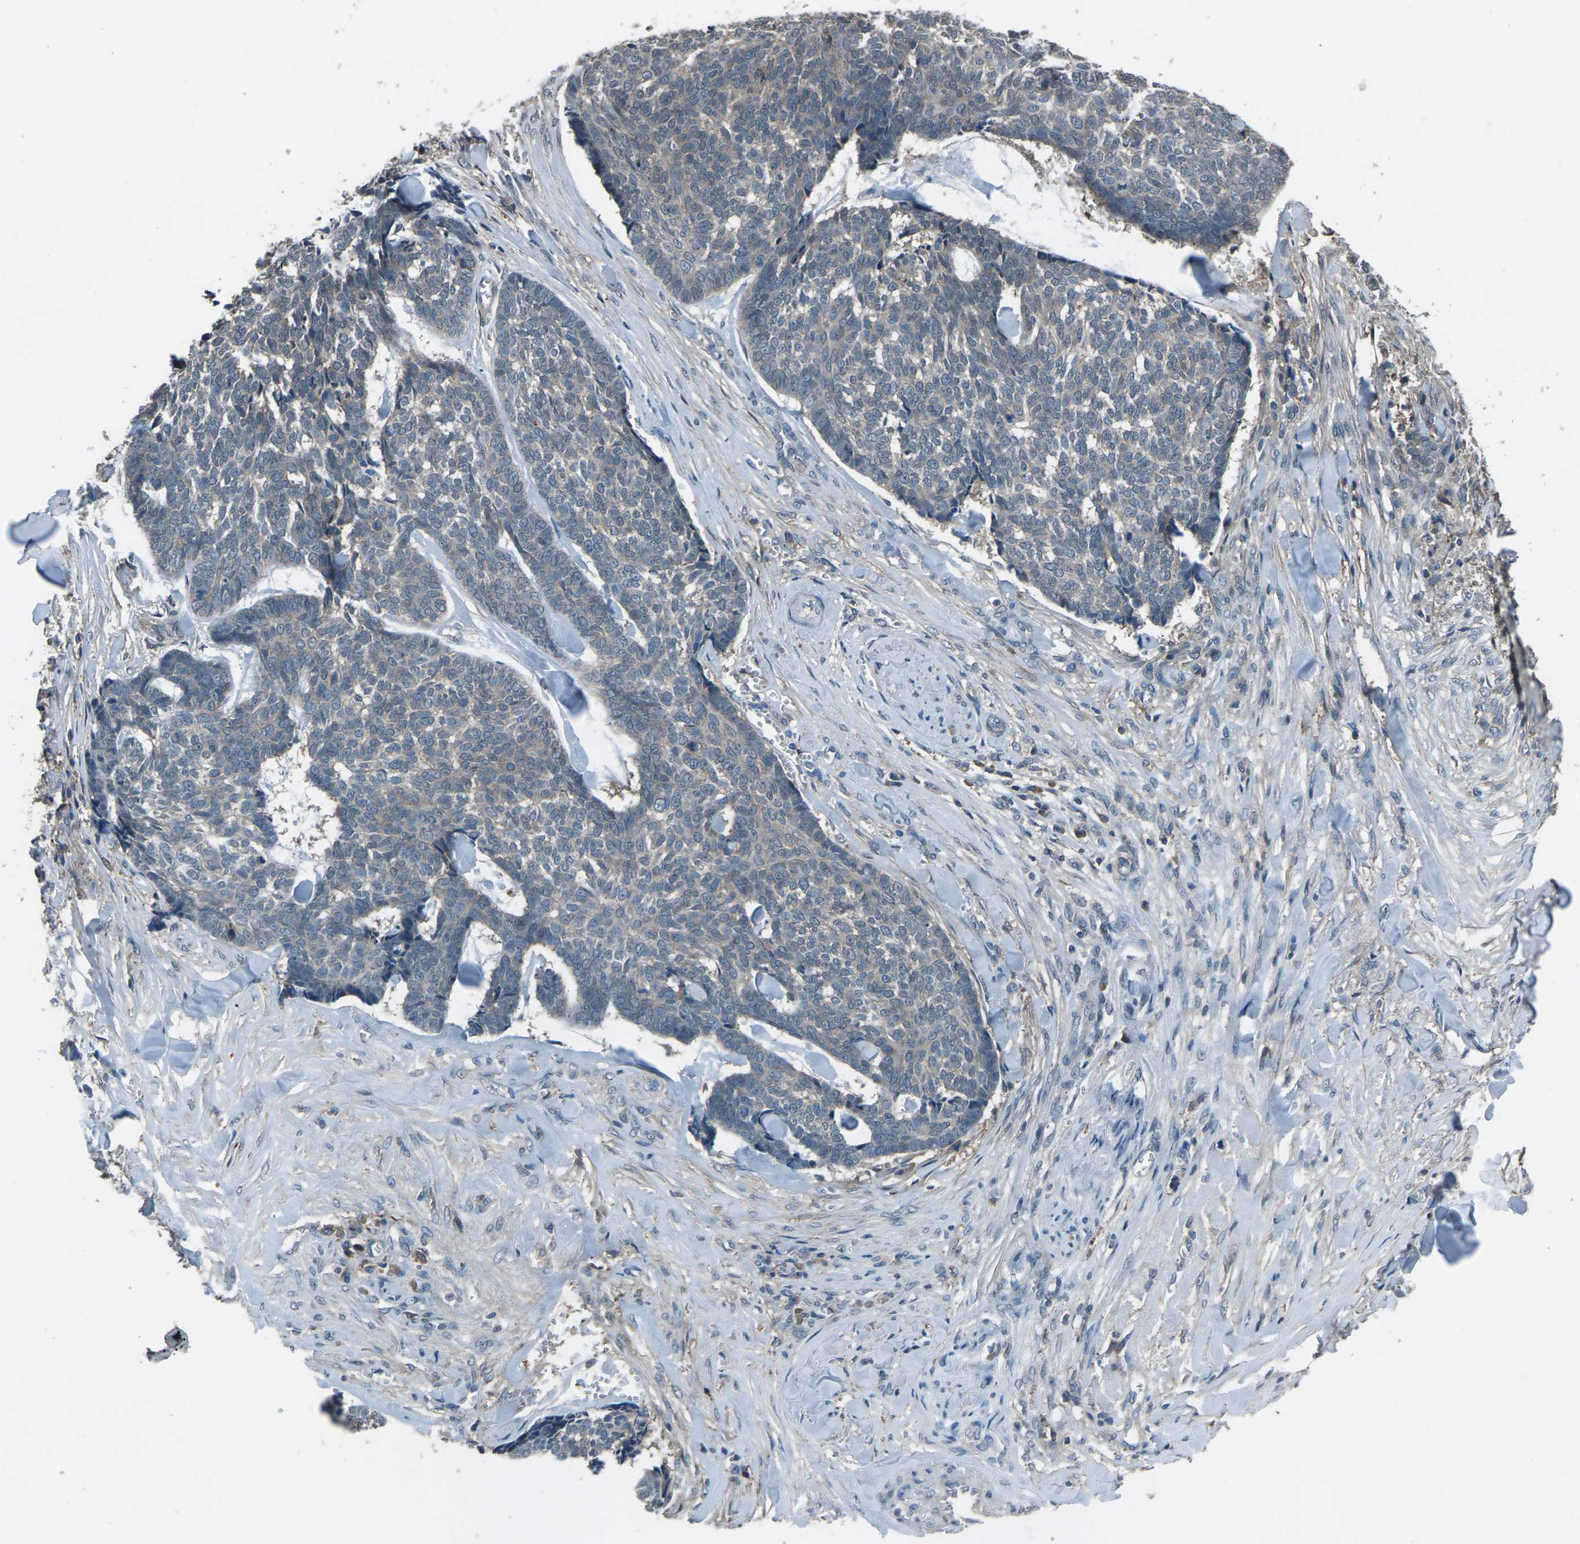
{"staining": {"intensity": "weak", "quantity": ">75%", "location": "cytoplasmic/membranous"}, "tissue": "skin cancer", "cell_type": "Tumor cells", "image_type": "cancer", "snomed": [{"axis": "morphology", "description": "Basal cell carcinoma"}, {"axis": "topography", "description": "Skin"}], "caption": "Immunohistochemical staining of skin basal cell carcinoma displays low levels of weak cytoplasmic/membranous expression in about >75% of tumor cells. The protein of interest is stained brown, and the nuclei are stained in blue (DAB (3,3'-diaminobenzidine) IHC with brightfield microscopy, high magnification).", "gene": "CMTM4", "patient": {"sex": "male", "age": 84}}